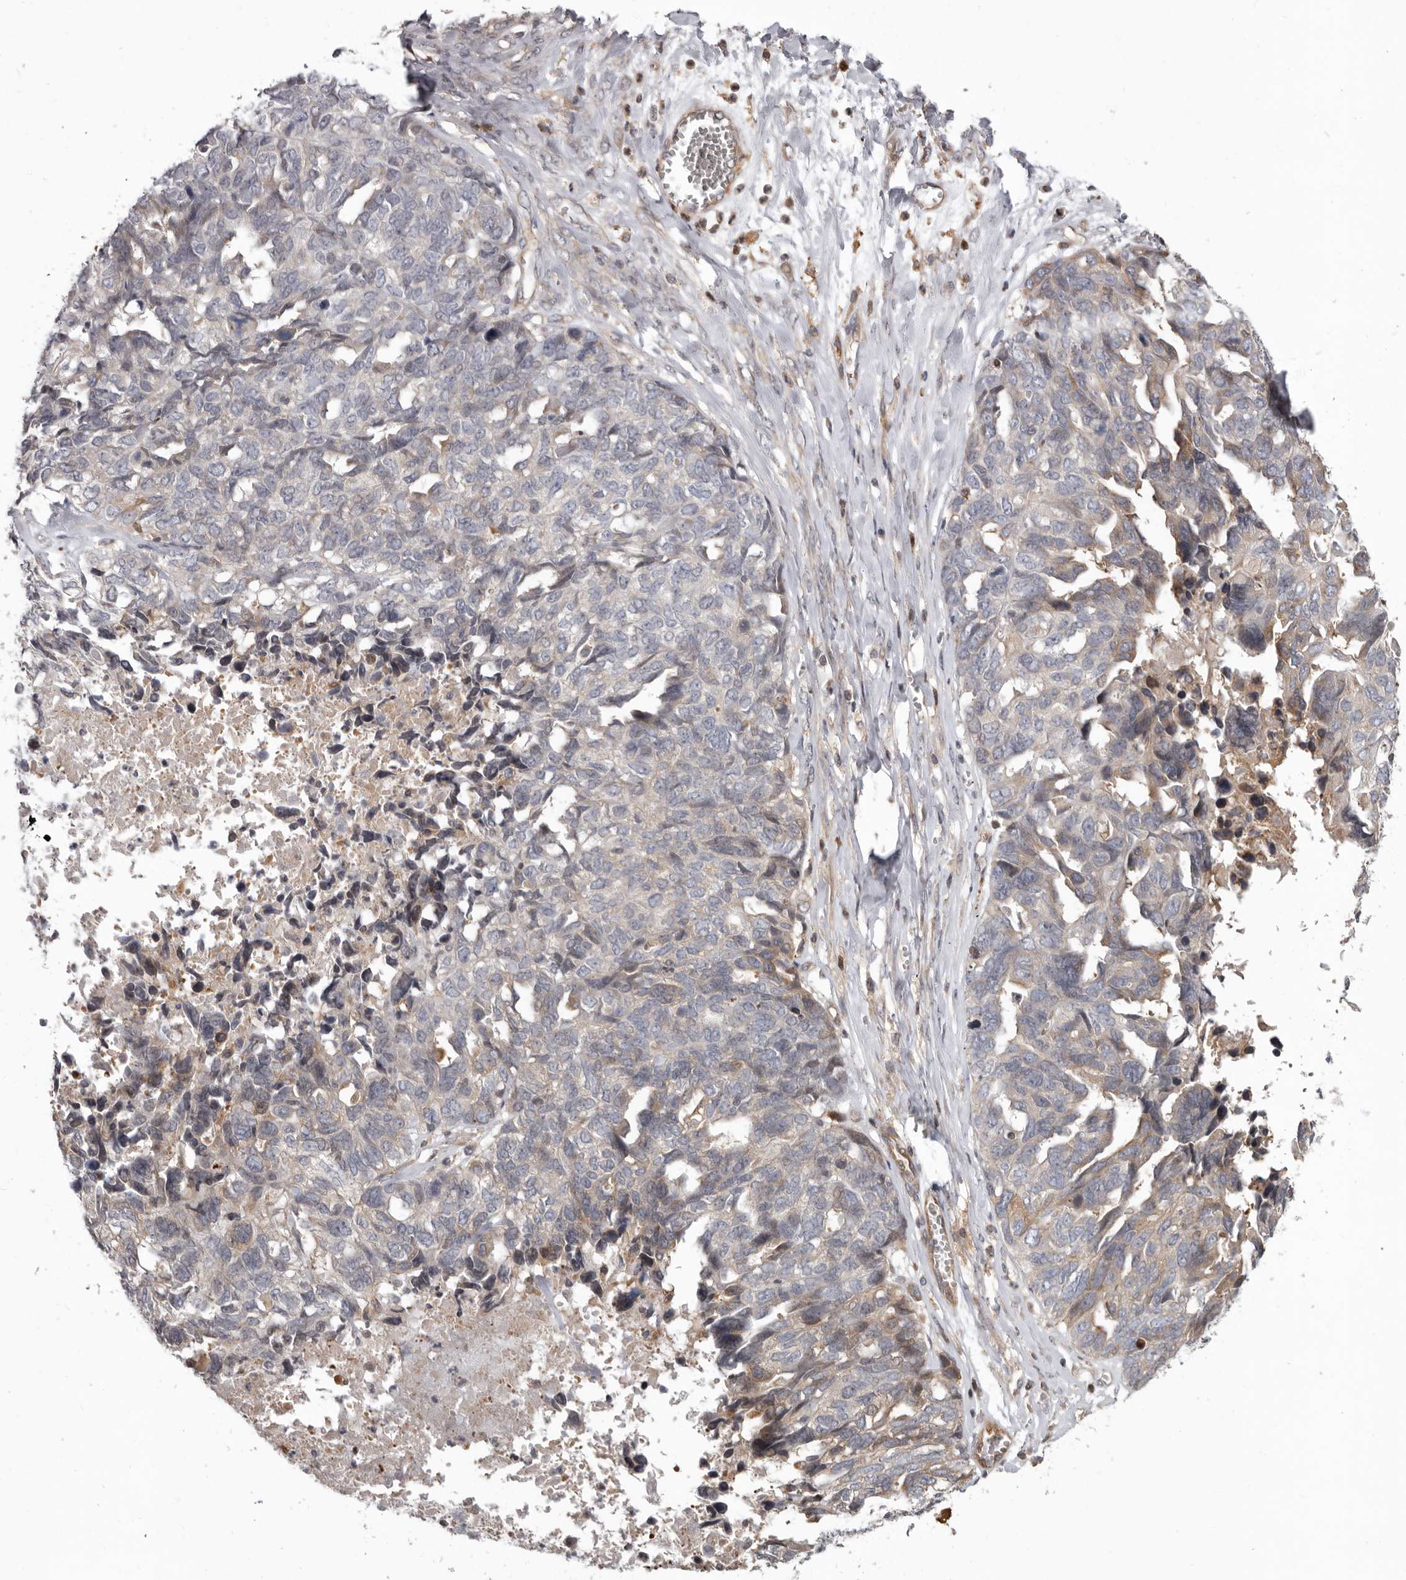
{"staining": {"intensity": "weak", "quantity": "<25%", "location": "cytoplasmic/membranous"}, "tissue": "ovarian cancer", "cell_type": "Tumor cells", "image_type": "cancer", "snomed": [{"axis": "morphology", "description": "Cystadenocarcinoma, serous, NOS"}, {"axis": "topography", "description": "Ovary"}], "caption": "Immunohistochemistry (IHC) image of neoplastic tissue: ovarian serous cystadenocarcinoma stained with DAB shows no significant protein expression in tumor cells. (DAB IHC, high magnification).", "gene": "FGFR4", "patient": {"sex": "female", "age": 79}}